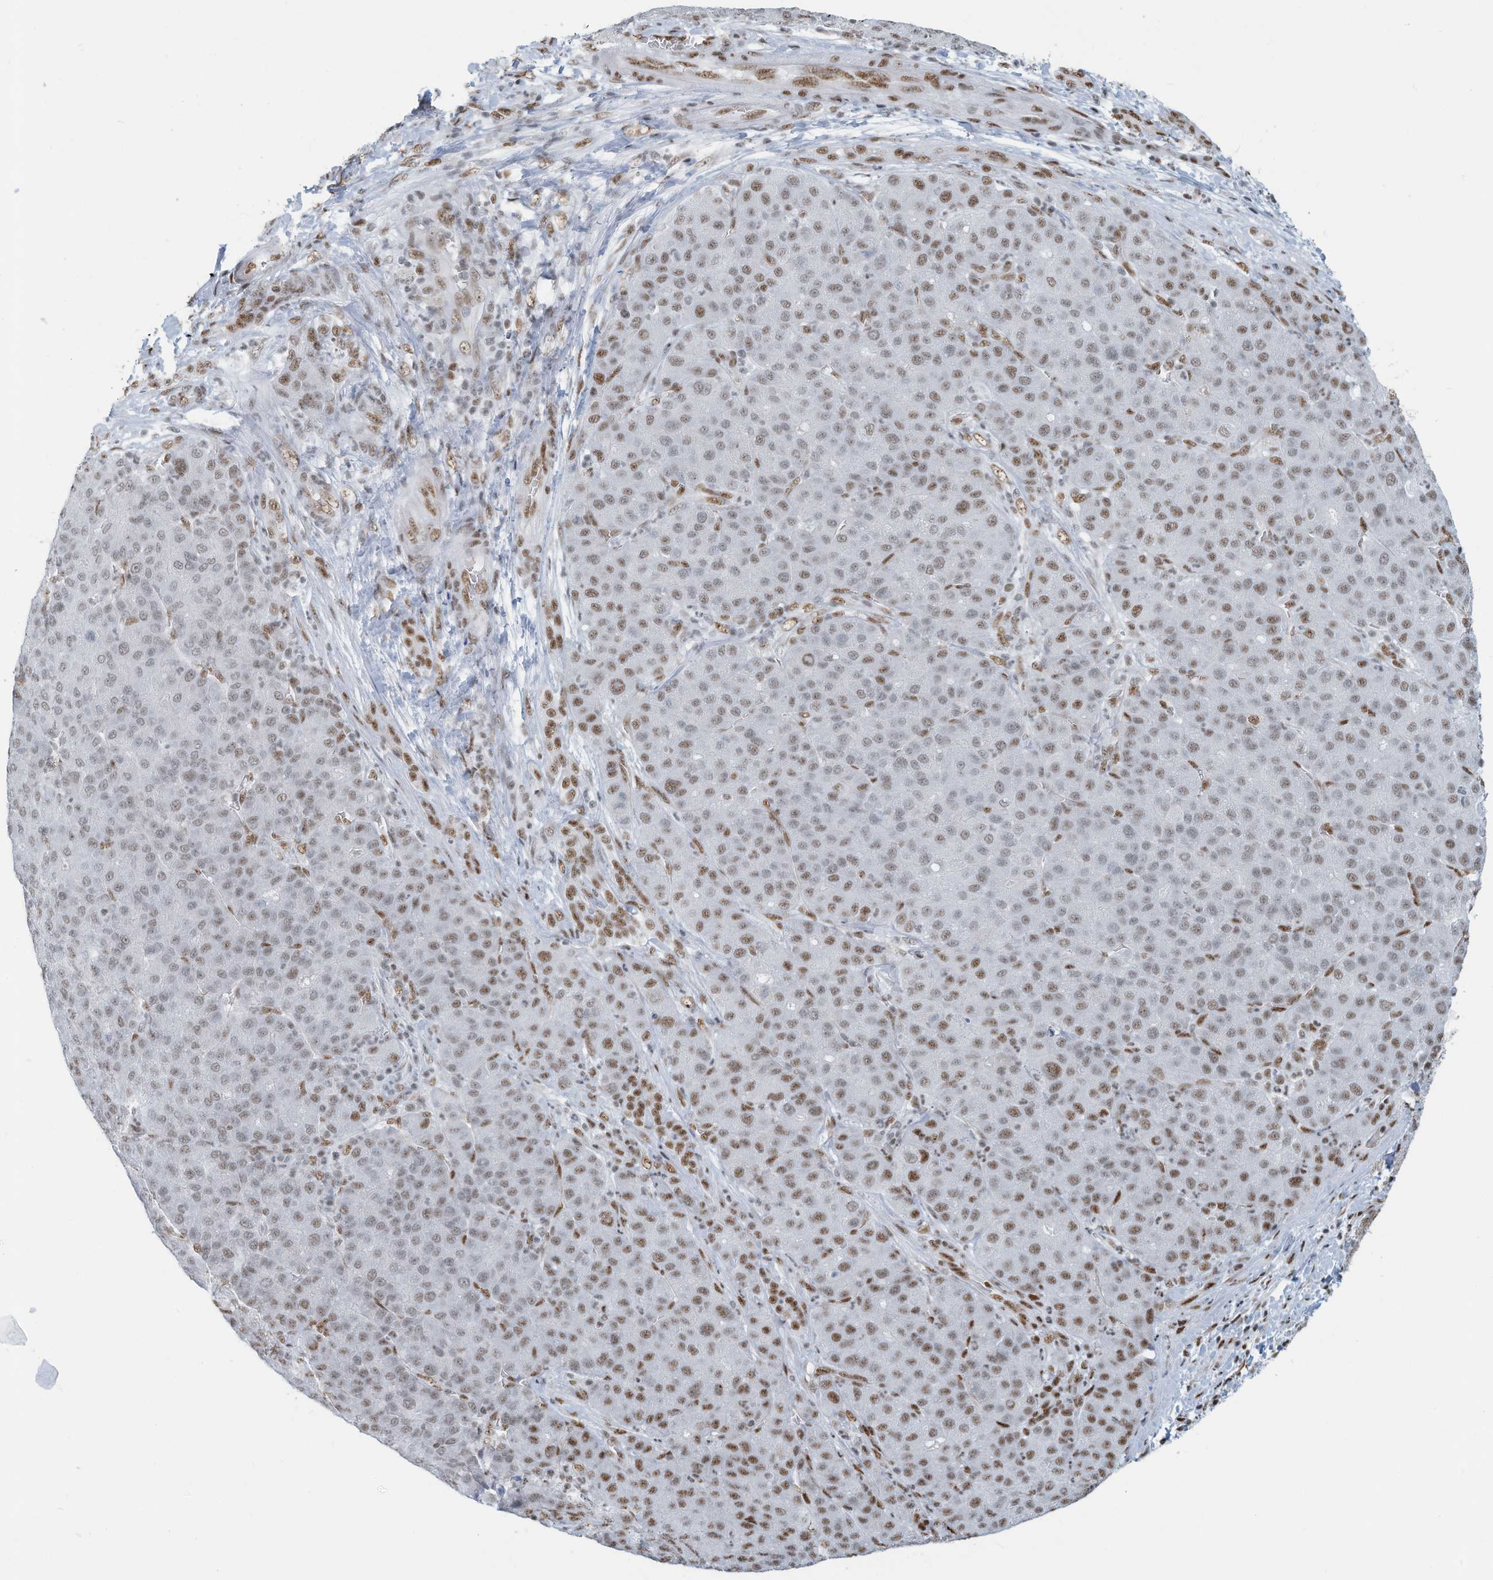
{"staining": {"intensity": "moderate", "quantity": "25%-75%", "location": "nuclear"}, "tissue": "liver cancer", "cell_type": "Tumor cells", "image_type": "cancer", "snomed": [{"axis": "morphology", "description": "Carcinoma, Hepatocellular, NOS"}, {"axis": "topography", "description": "Liver"}], "caption": "Liver hepatocellular carcinoma was stained to show a protein in brown. There is medium levels of moderate nuclear positivity in approximately 25%-75% of tumor cells.", "gene": "SARNP", "patient": {"sex": "male", "age": 65}}